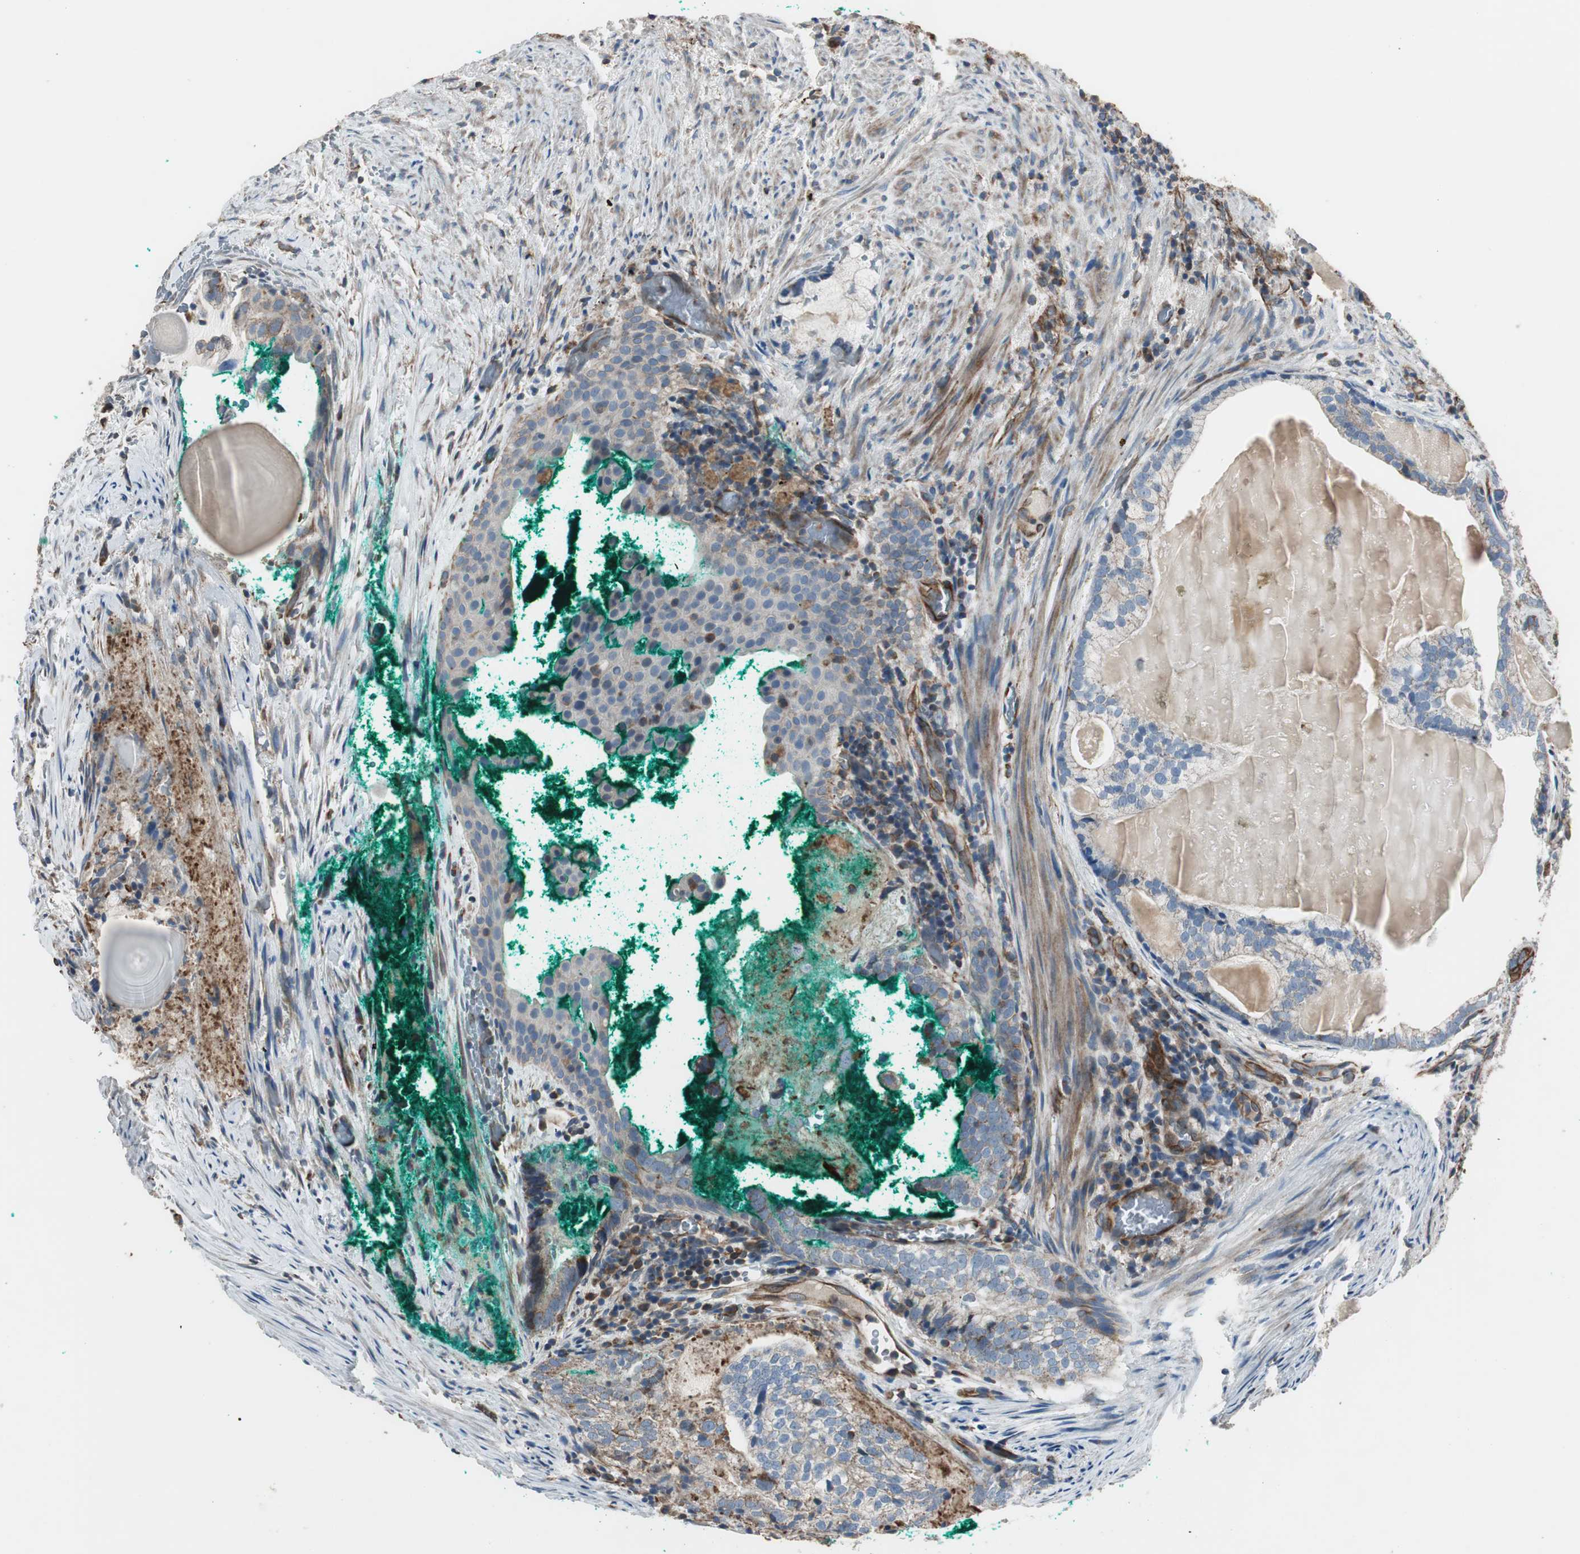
{"staining": {"intensity": "strong", "quantity": "<25%", "location": "cytoplasmic/membranous"}, "tissue": "prostate cancer", "cell_type": "Tumor cells", "image_type": "cancer", "snomed": [{"axis": "morphology", "description": "Adenocarcinoma, High grade"}, {"axis": "topography", "description": "Prostate"}], "caption": "High-power microscopy captured an immunohistochemistry (IHC) photomicrograph of prostate cancer, revealing strong cytoplasmic/membranous positivity in about <25% of tumor cells.", "gene": "SRCIN1", "patient": {"sex": "male", "age": 66}}